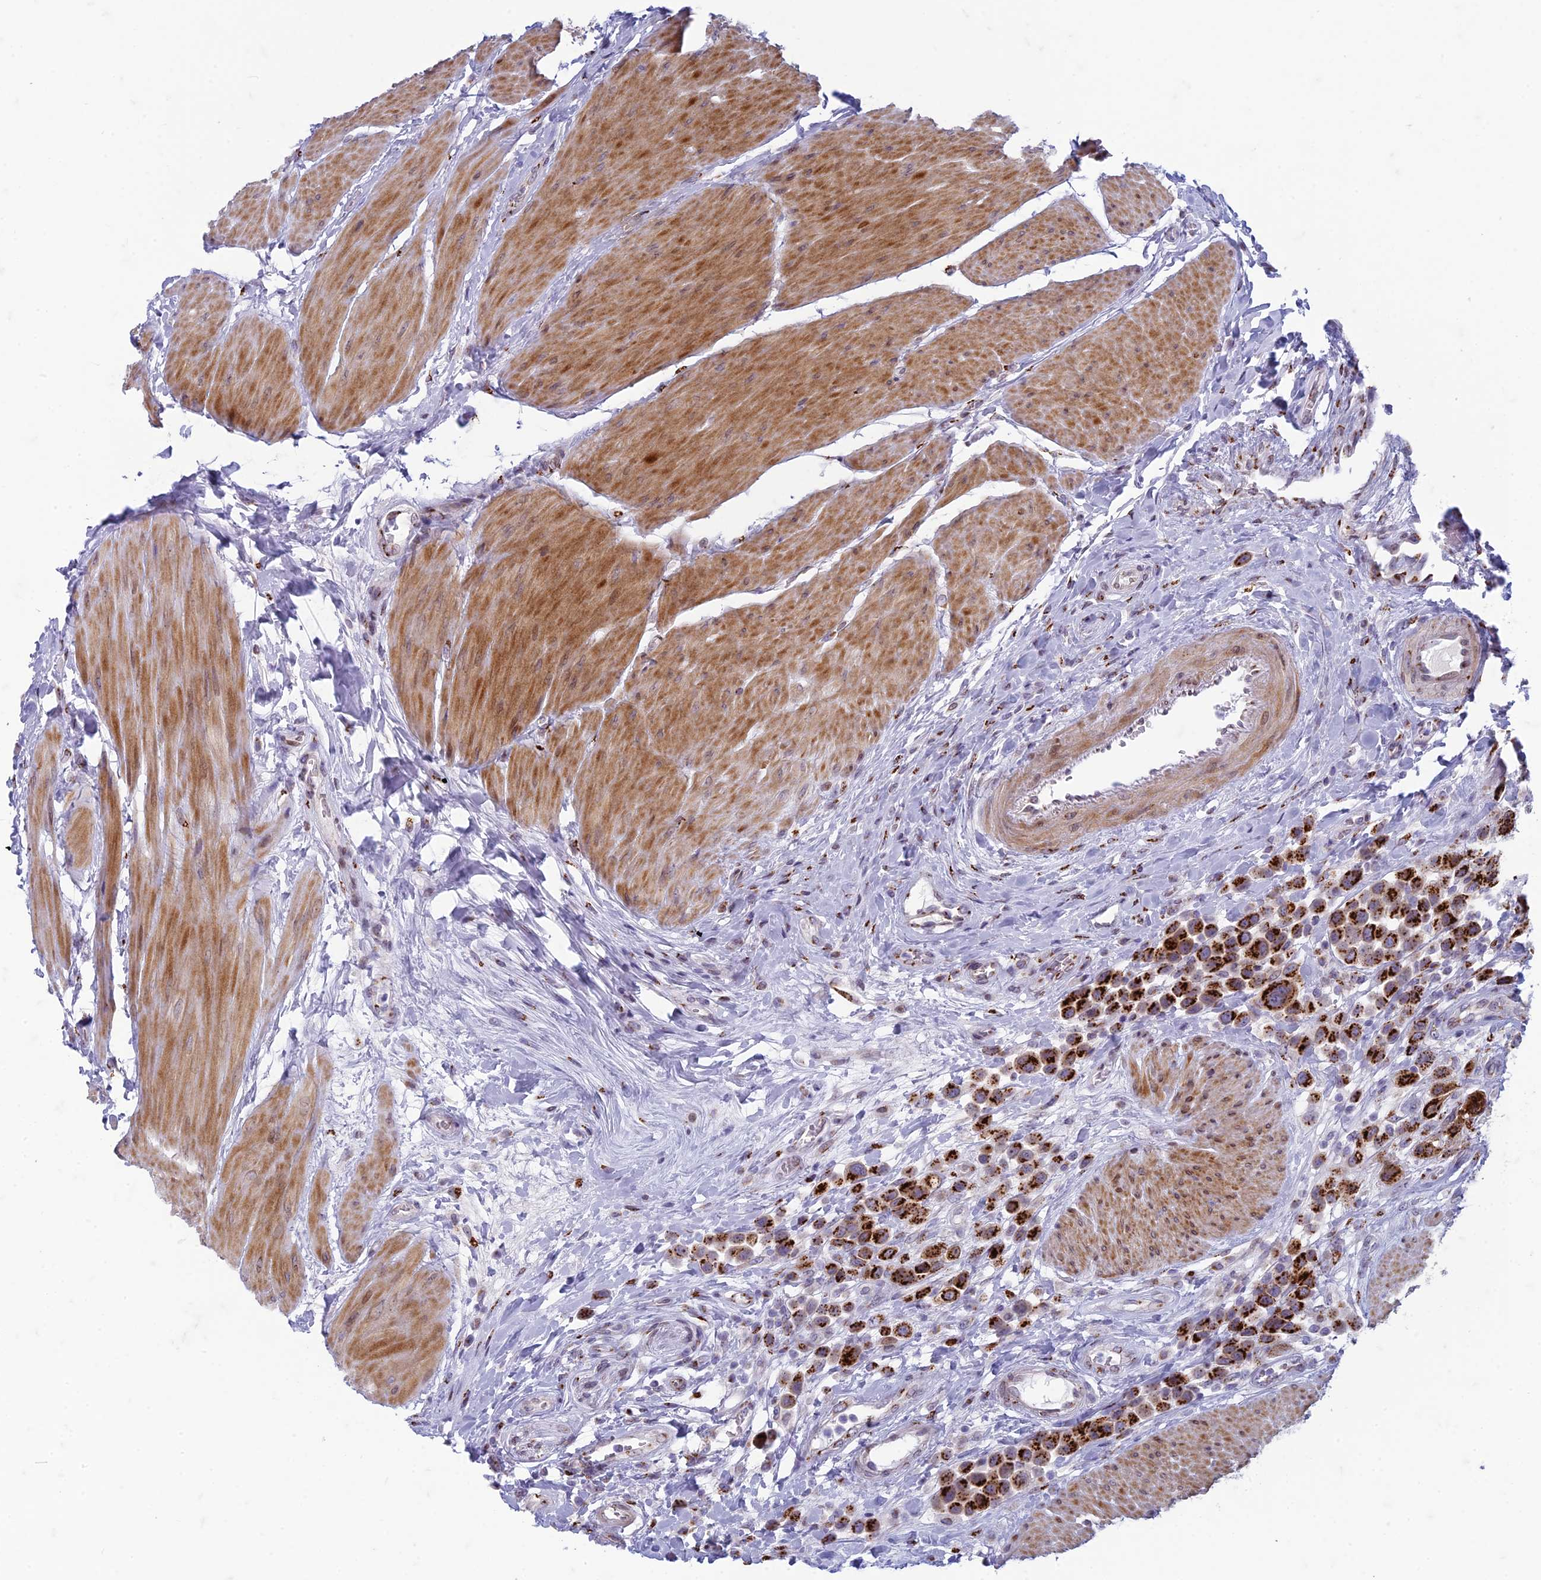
{"staining": {"intensity": "strong", "quantity": ">75%", "location": "cytoplasmic/membranous"}, "tissue": "urothelial cancer", "cell_type": "Tumor cells", "image_type": "cancer", "snomed": [{"axis": "morphology", "description": "Urothelial carcinoma, High grade"}, {"axis": "topography", "description": "Urinary bladder"}], "caption": "Urothelial cancer stained with DAB immunohistochemistry (IHC) exhibits high levels of strong cytoplasmic/membranous staining in about >75% of tumor cells.", "gene": "FAM3C", "patient": {"sex": "male", "age": 50}}